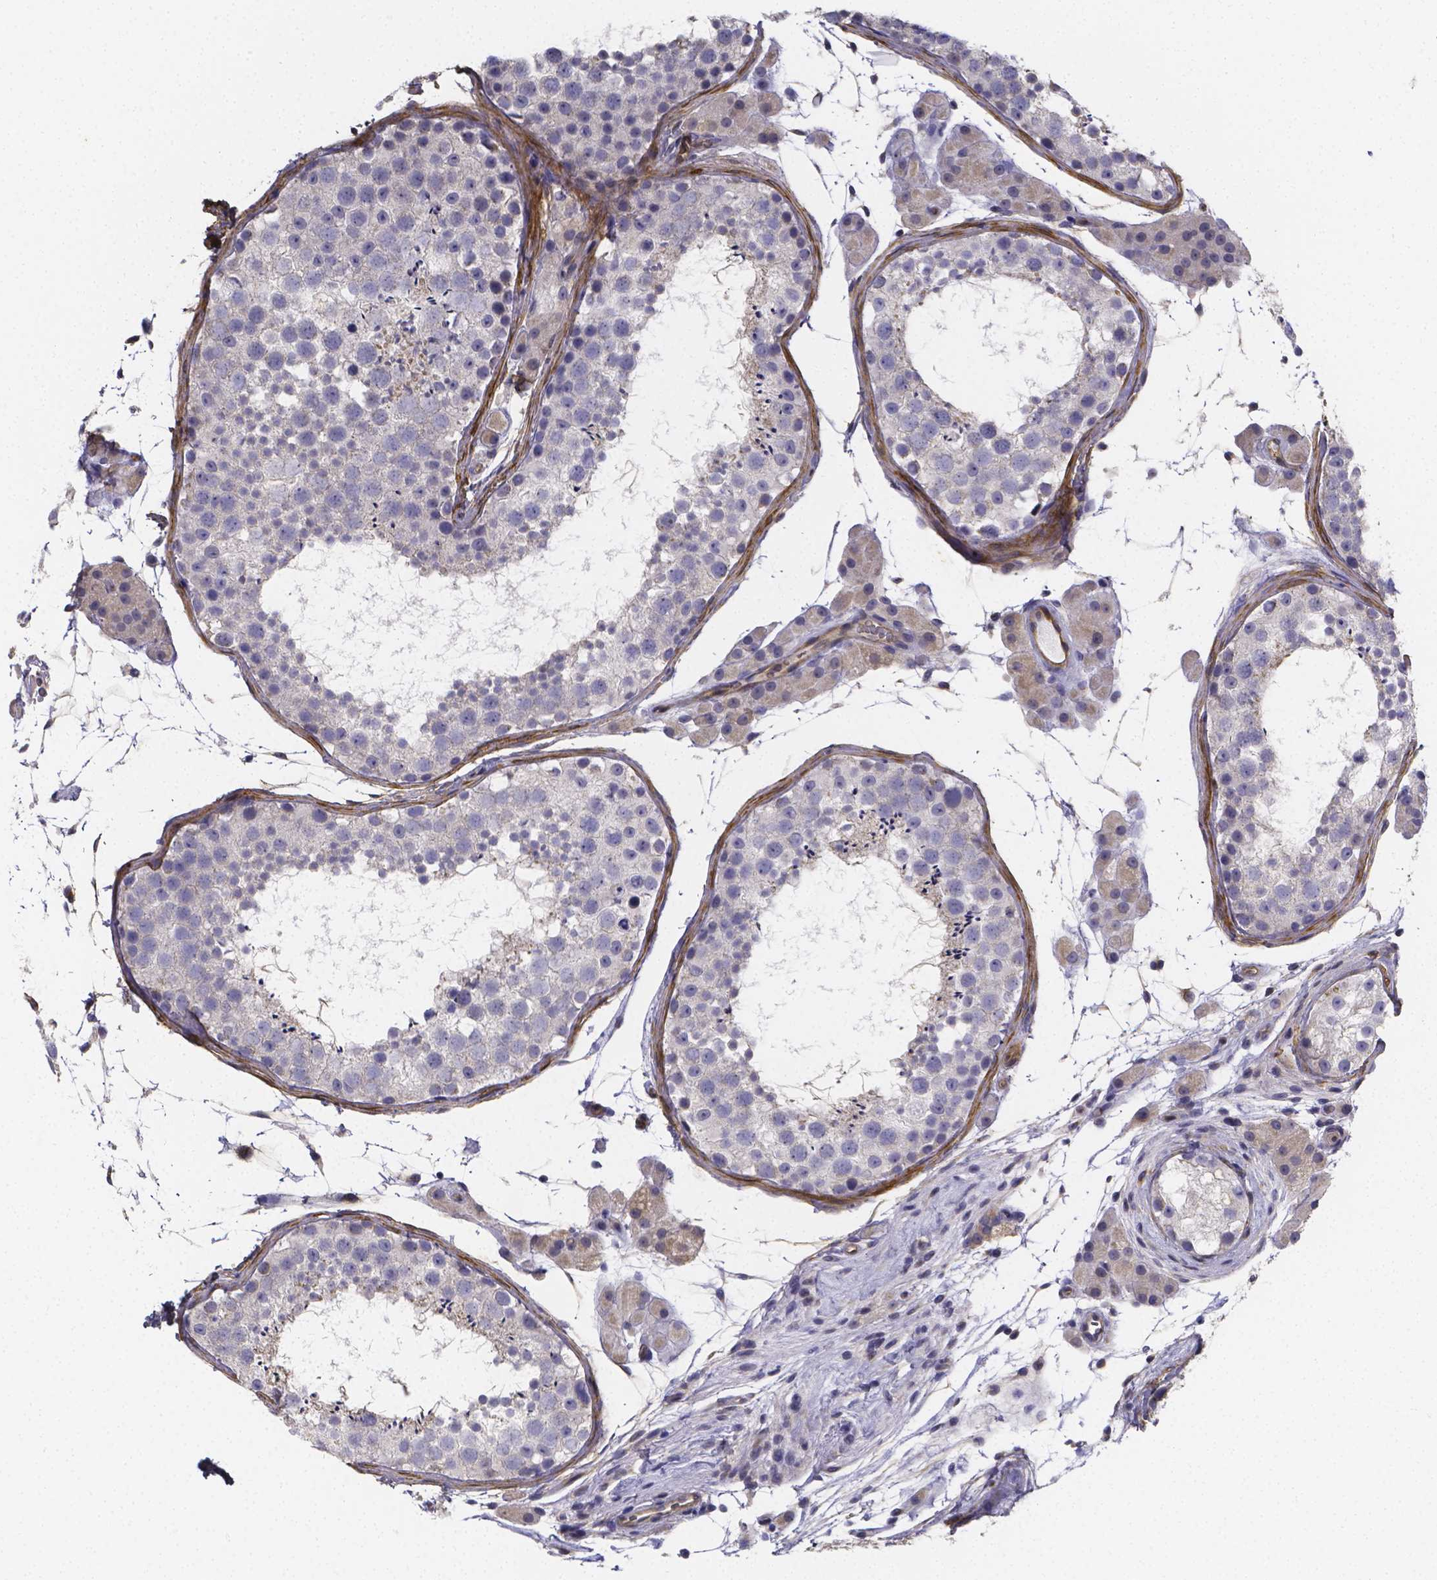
{"staining": {"intensity": "negative", "quantity": "none", "location": "none"}, "tissue": "testis", "cell_type": "Cells in seminiferous ducts", "image_type": "normal", "snomed": [{"axis": "morphology", "description": "Normal tissue, NOS"}, {"axis": "topography", "description": "Testis"}], "caption": "IHC micrograph of unremarkable testis: testis stained with DAB reveals no significant protein expression in cells in seminiferous ducts.", "gene": "RERG", "patient": {"sex": "male", "age": 41}}